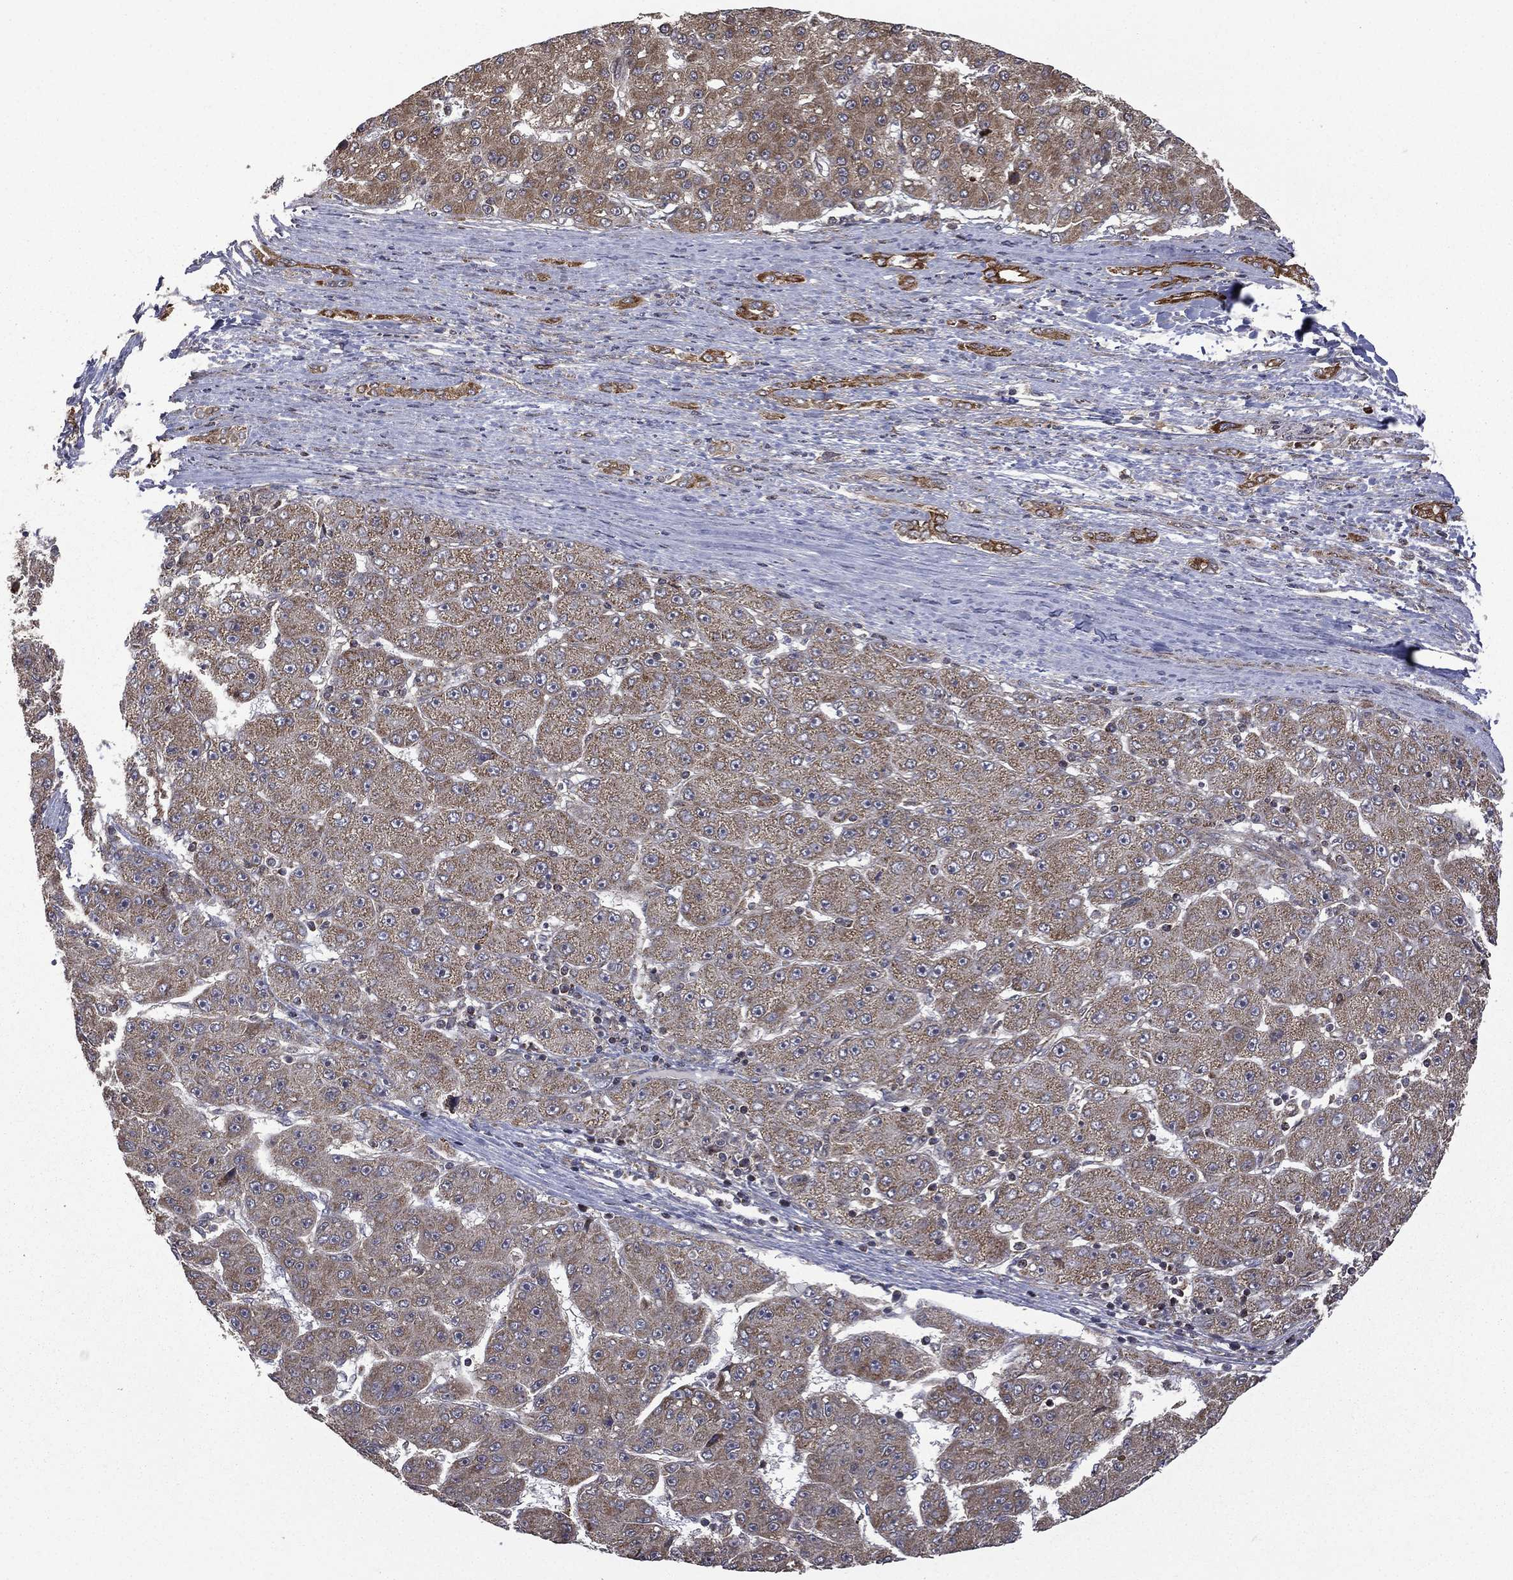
{"staining": {"intensity": "weak", "quantity": "25%-75%", "location": "cytoplasmic/membranous"}, "tissue": "liver cancer", "cell_type": "Tumor cells", "image_type": "cancer", "snomed": [{"axis": "morphology", "description": "Carcinoma, Hepatocellular, NOS"}, {"axis": "topography", "description": "Liver"}], "caption": "Liver cancer (hepatocellular carcinoma) tissue displays weak cytoplasmic/membranous positivity in approximately 25%-75% of tumor cells, visualized by immunohistochemistry.", "gene": "GIMAP6", "patient": {"sex": "male", "age": 67}}